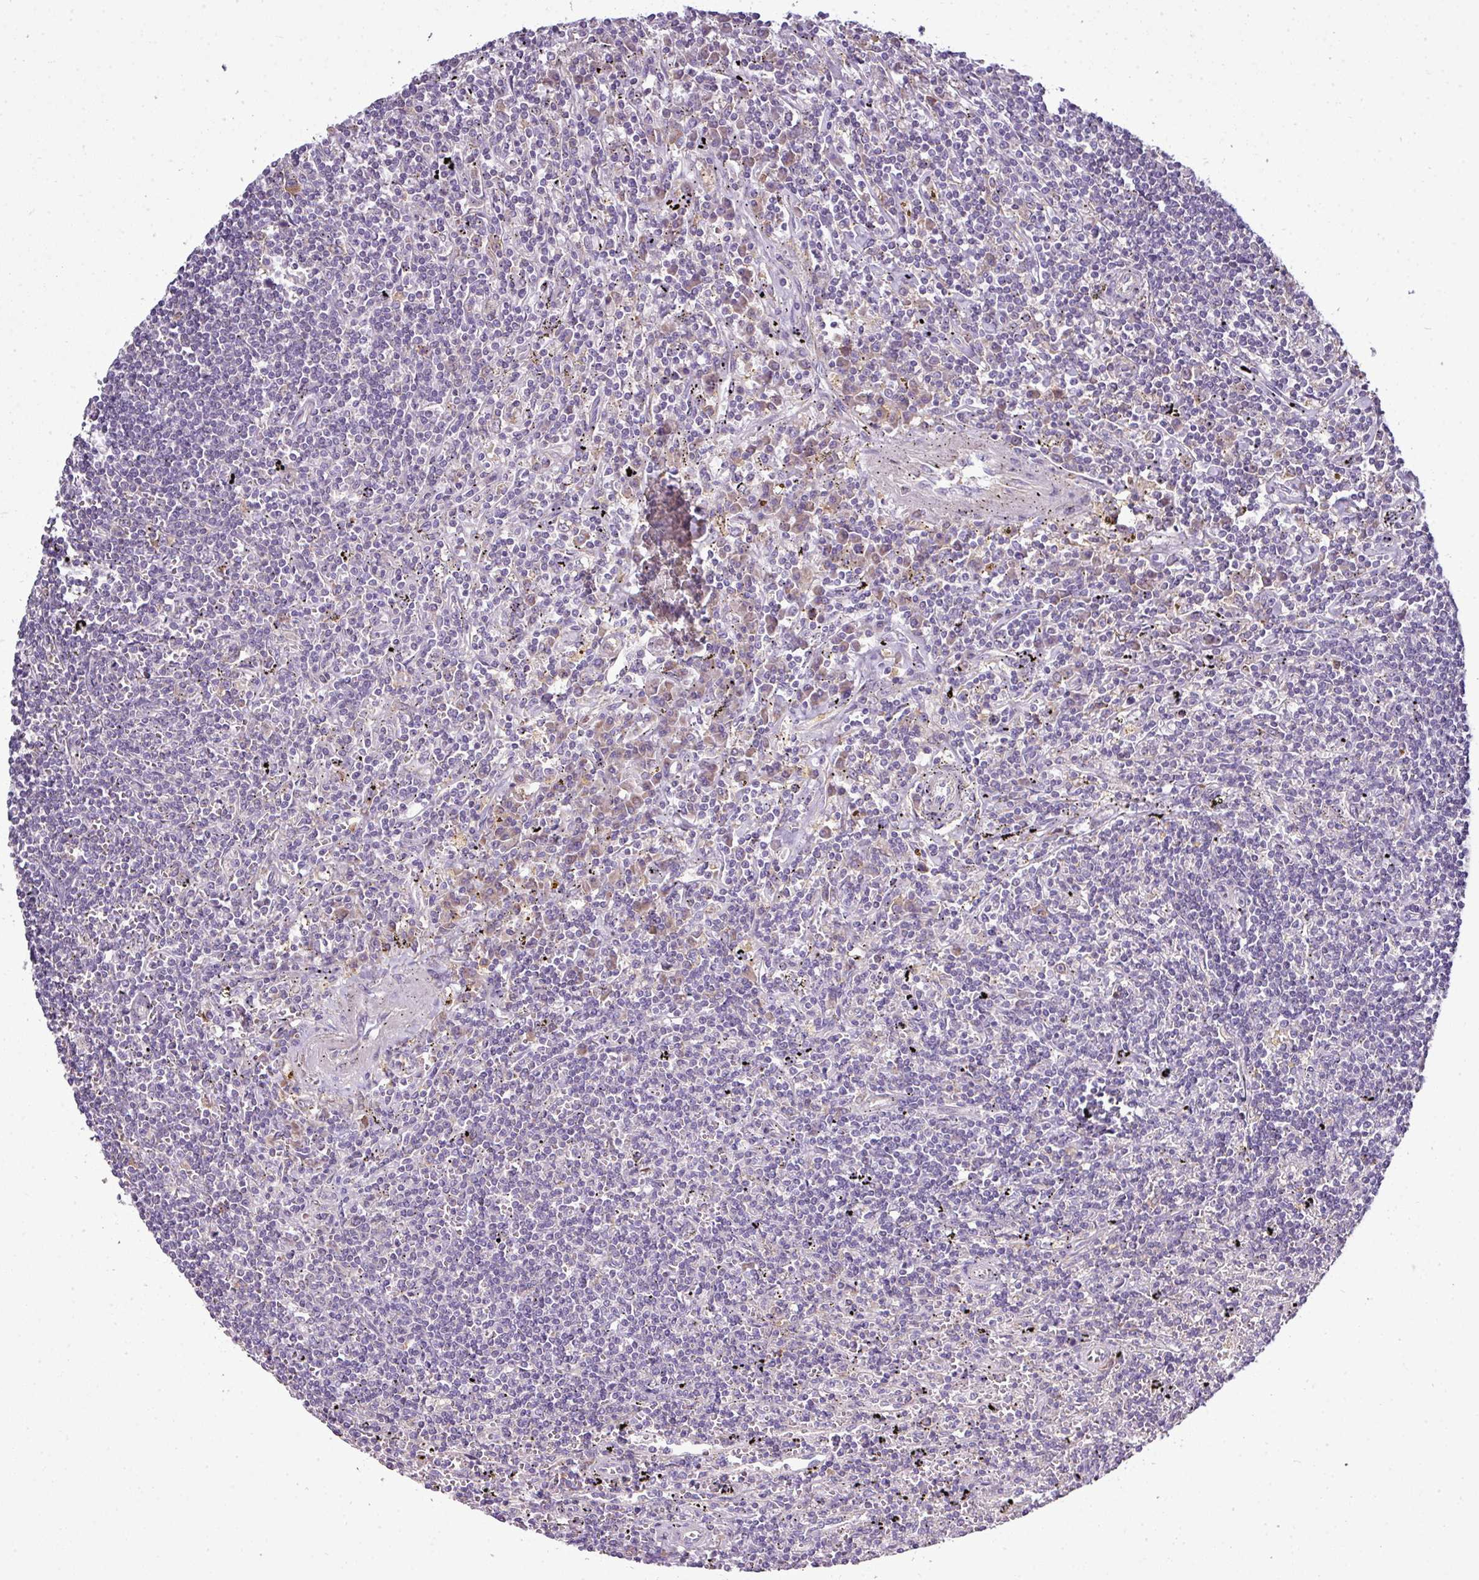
{"staining": {"intensity": "negative", "quantity": "none", "location": "none"}, "tissue": "lymphoma", "cell_type": "Tumor cells", "image_type": "cancer", "snomed": [{"axis": "morphology", "description": "Malignant lymphoma, non-Hodgkin's type, Low grade"}, {"axis": "topography", "description": "Spleen"}], "caption": "Protein analysis of malignant lymphoma, non-Hodgkin's type (low-grade) reveals no significant expression in tumor cells.", "gene": "AGAP5", "patient": {"sex": "male", "age": 76}}